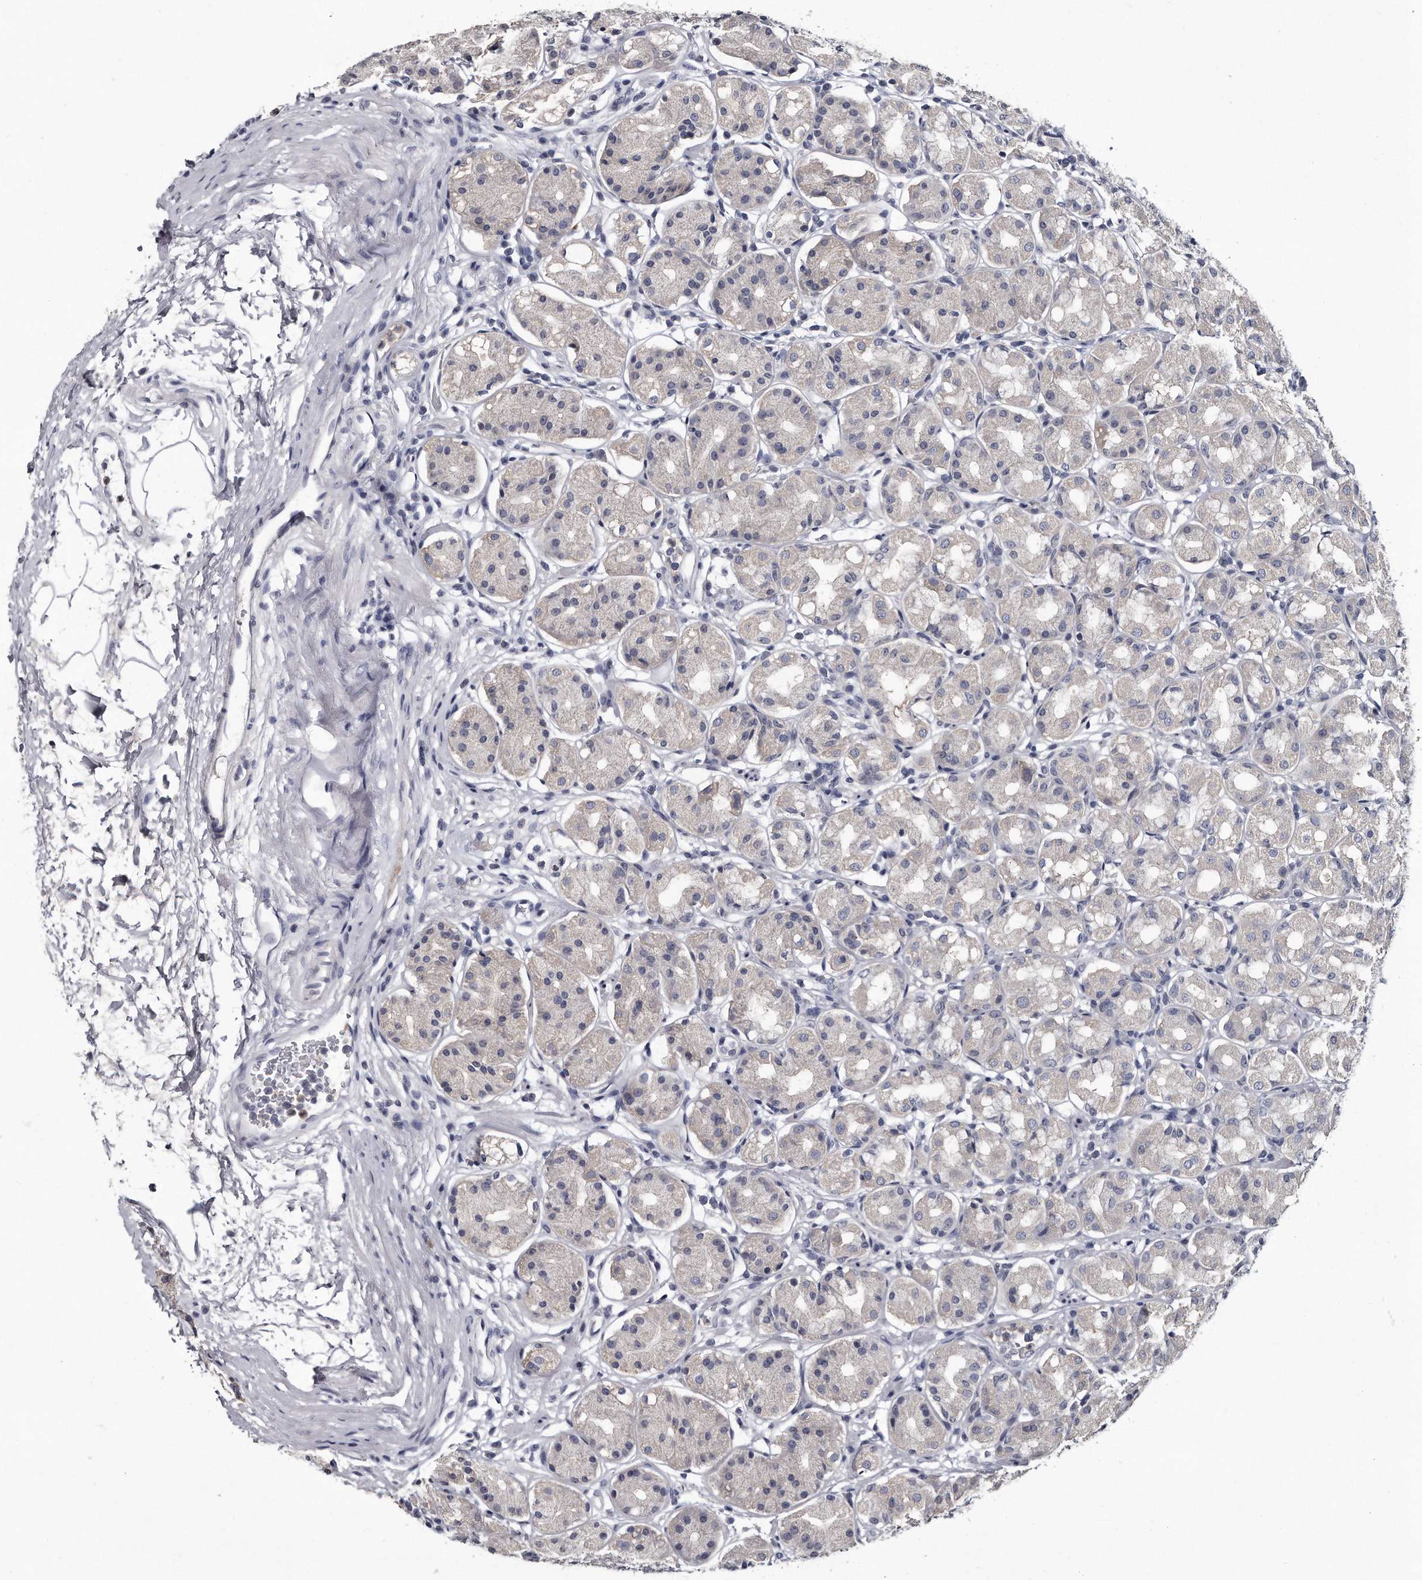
{"staining": {"intensity": "negative", "quantity": "none", "location": "none"}, "tissue": "stomach", "cell_type": "Glandular cells", "image_type": "normal", "snomed": [{"axis": "morphology", "description": "Normal tissue, NOS"}, {"axis": "topography", "description": "Stomach"}, {"axis": "topography", "description": "Stomach, lower"}], "caption": "Immunohistochemistry (IHC) photomicrograph of benign stomach: human stomach stained with DAB (3,3'-diaminobenzidine) shows no significant protein expression in glandular cells. (Brightfield microscopy of DAB (3,3'-diaminobenzidine) IHC at high magnification).", "gene": "GAPVD1", "patient": {"sex": "female", "age": 56}}